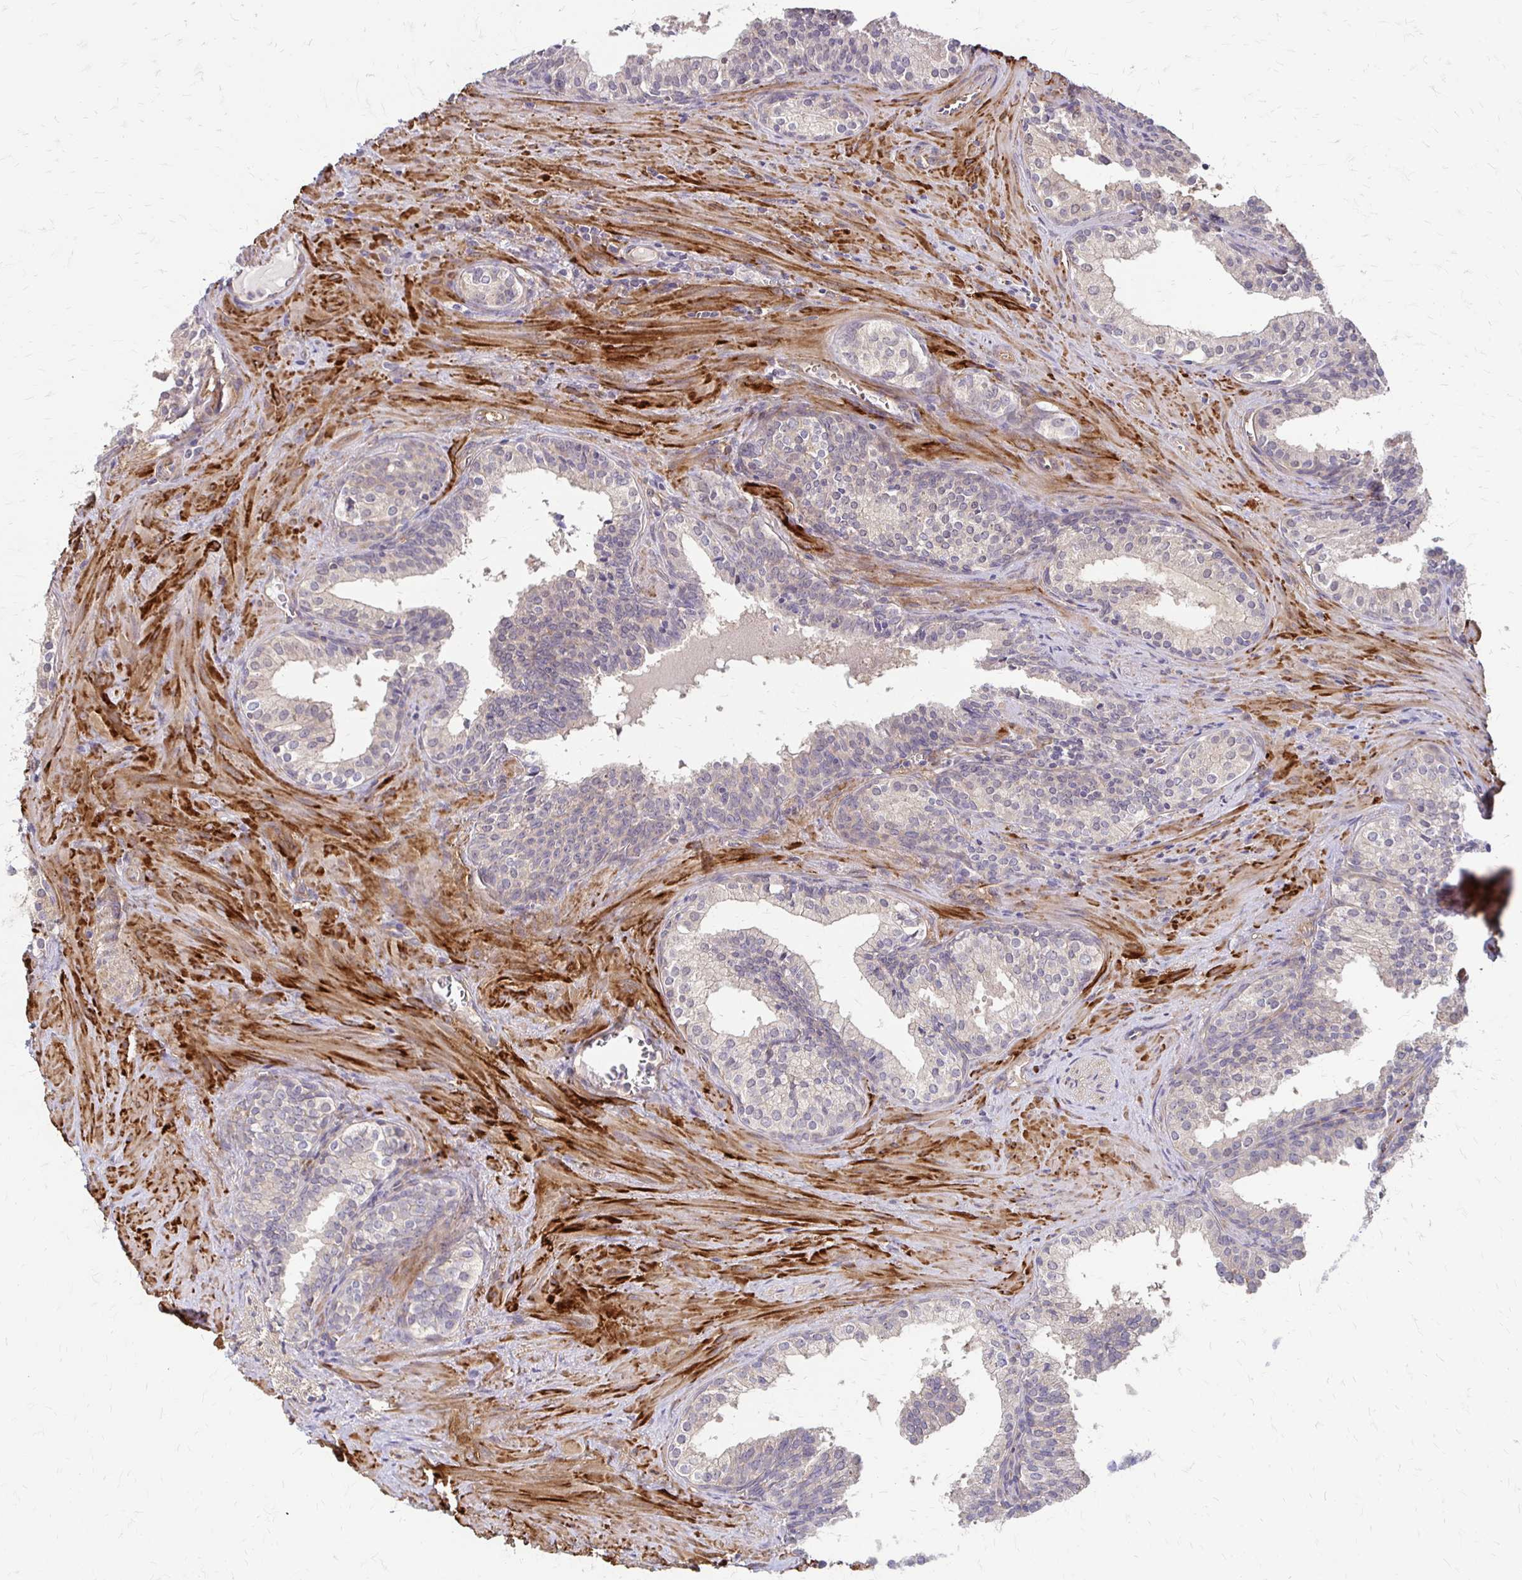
{"staining": {"intensity": "negative", "quantity": "none", "location": "none"}, "tissue": "prostate cancer", "cell_type": "Tumor cells", "image_type": "cancer", "snomed": [{"axis": "morphology", "description": "Adenocarcinoma, High grade"}, {"axis": "topography", "description": "Prostate"}], "caption": "A photomicrograph of prostate cancer stained for a protein shows no brown staining in tumor cells.", "gene": "CFL2", "patient": {"sex": "male", "age": 68}}